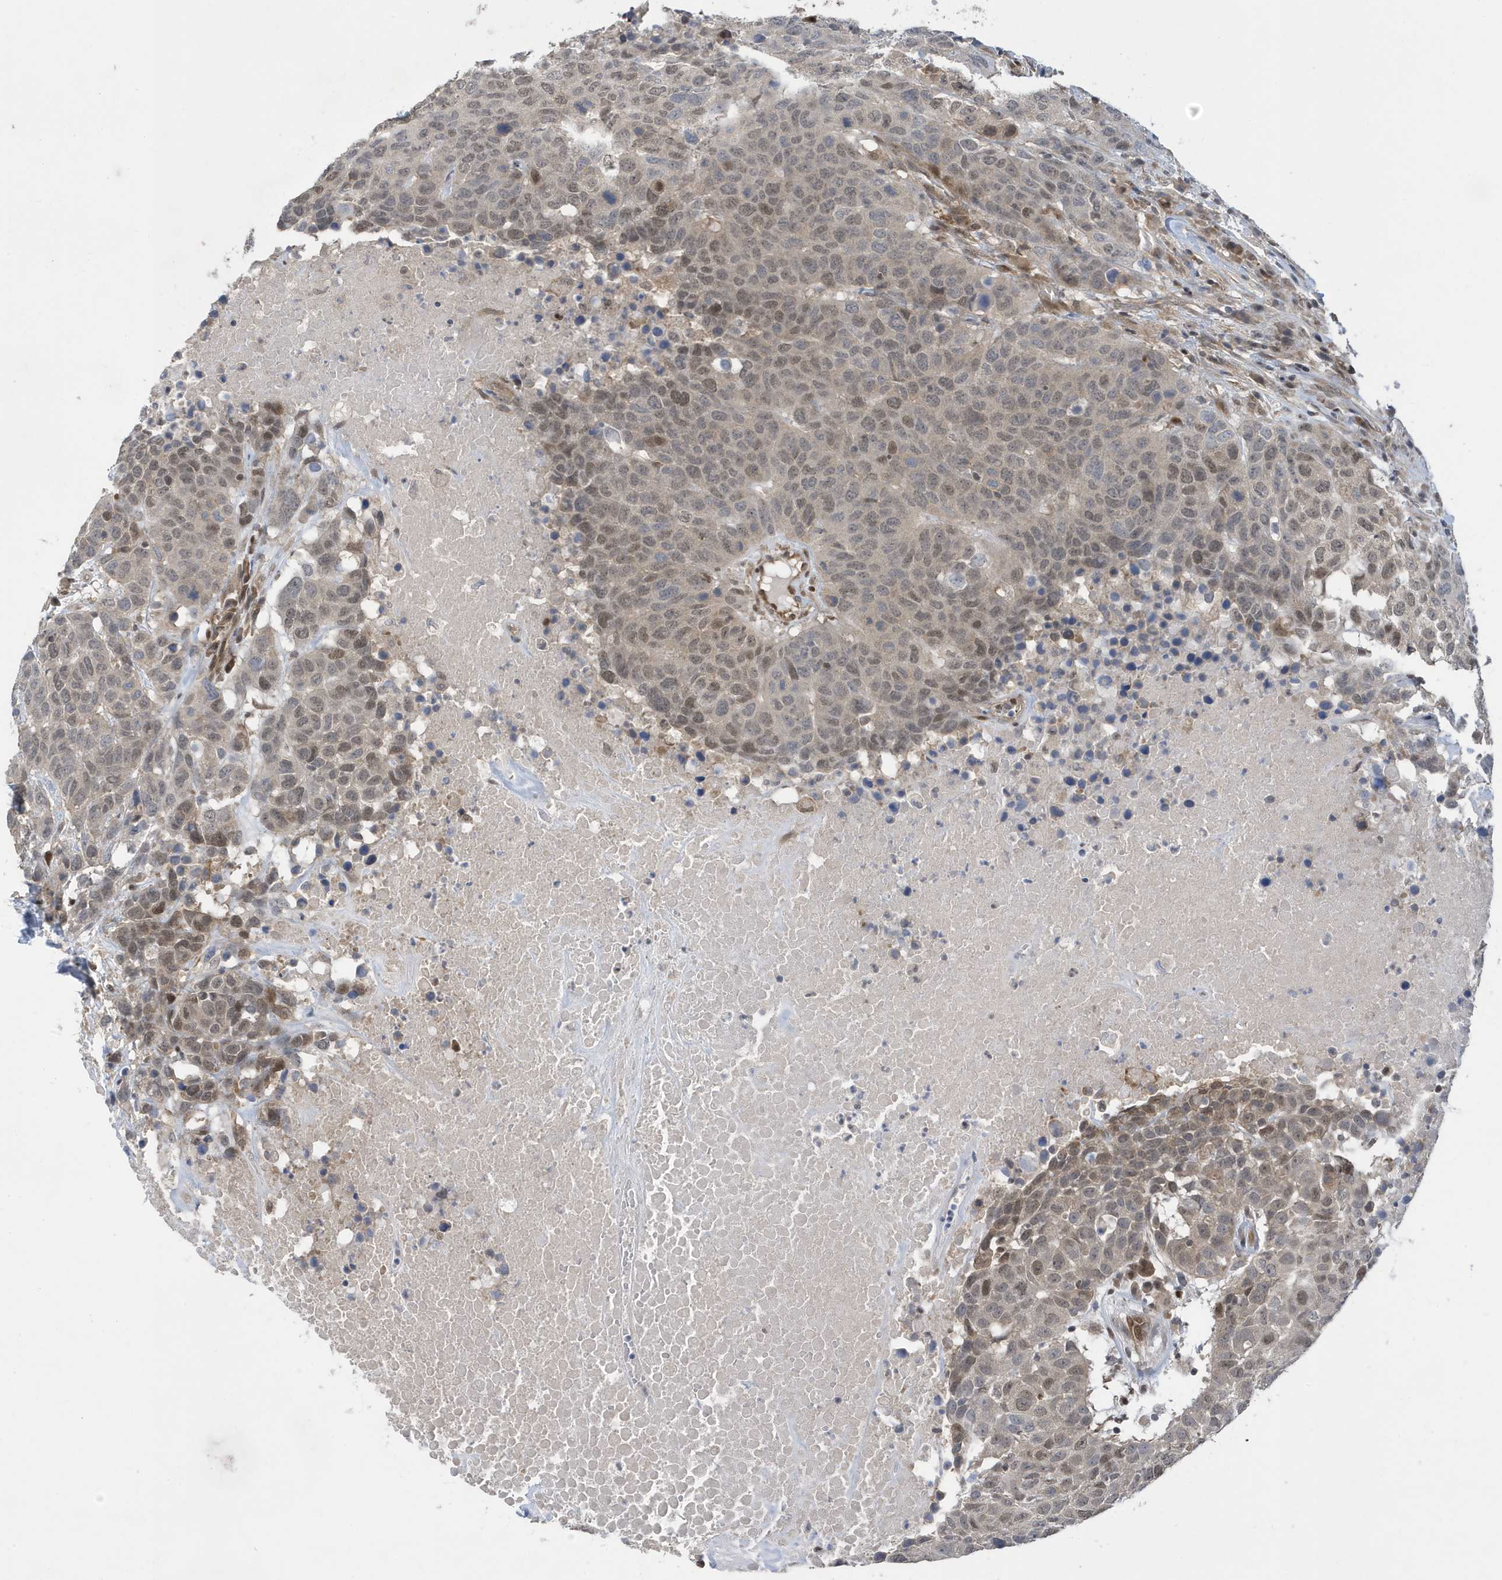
{"staining": {"intensity": "moderate", "quantity": "<25%", "location": "nuclear"}, "tissue": "head and neck cancer", "cell_type": "Tumor cells", "image_type": "cancer", "snomed": [{"axis": "morphology", "description": "Squamous cell carcinoma, NOS"}, {"axis": "topography", "description": "Head-Neck"}], "caption": "Immunohistochemistry (IHC) of head and neck cancer displays low levels of moderate nuclear staining in approximately <25% of tumor cells.", "gene": "NCOA7", "patient": {"sex": "male", "age": 66}}